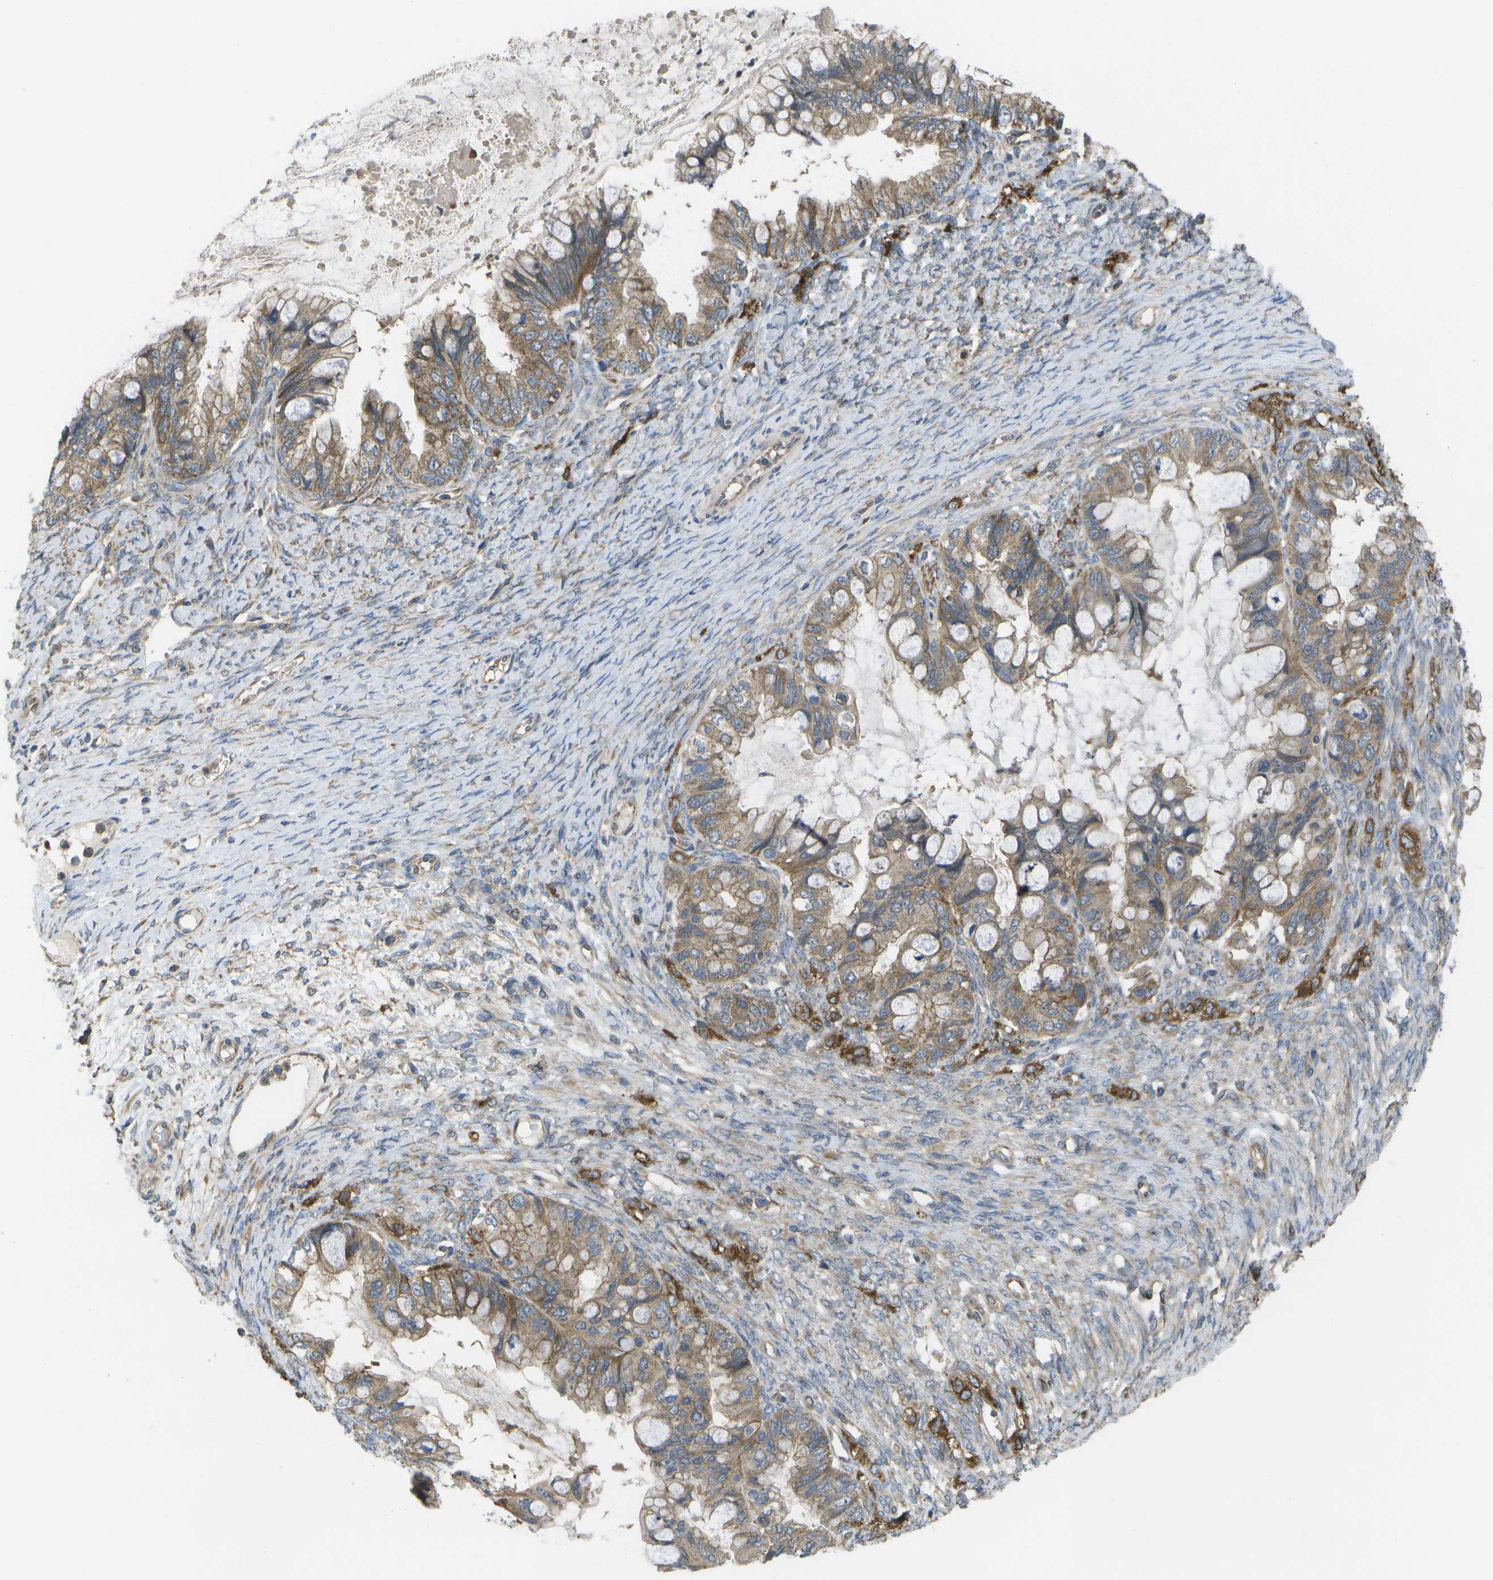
{"staining": {"intensity": "moderate", "quantity": ">75%", "location": "cytoplasmic/membranous"}, "tissue": "ovarian cancer", "cell_type": "Tumor cells", "image_type": "cancer", "snomed": [{"axis": "morphology", "description": "Cystadenocarcinoma, mucinous, NOS"}, {"axis": "topography", "description": "Ovary"}], "caption": "Brown immunohistochemical staining in human ovarian cancer (mucinous cystadenocarcinoma) reveals moderate cytoplasmic/membranous staining in about >75% of tumor cells.", "gene": "DPM3", "patient": {"sex": "female", "age": 80}}